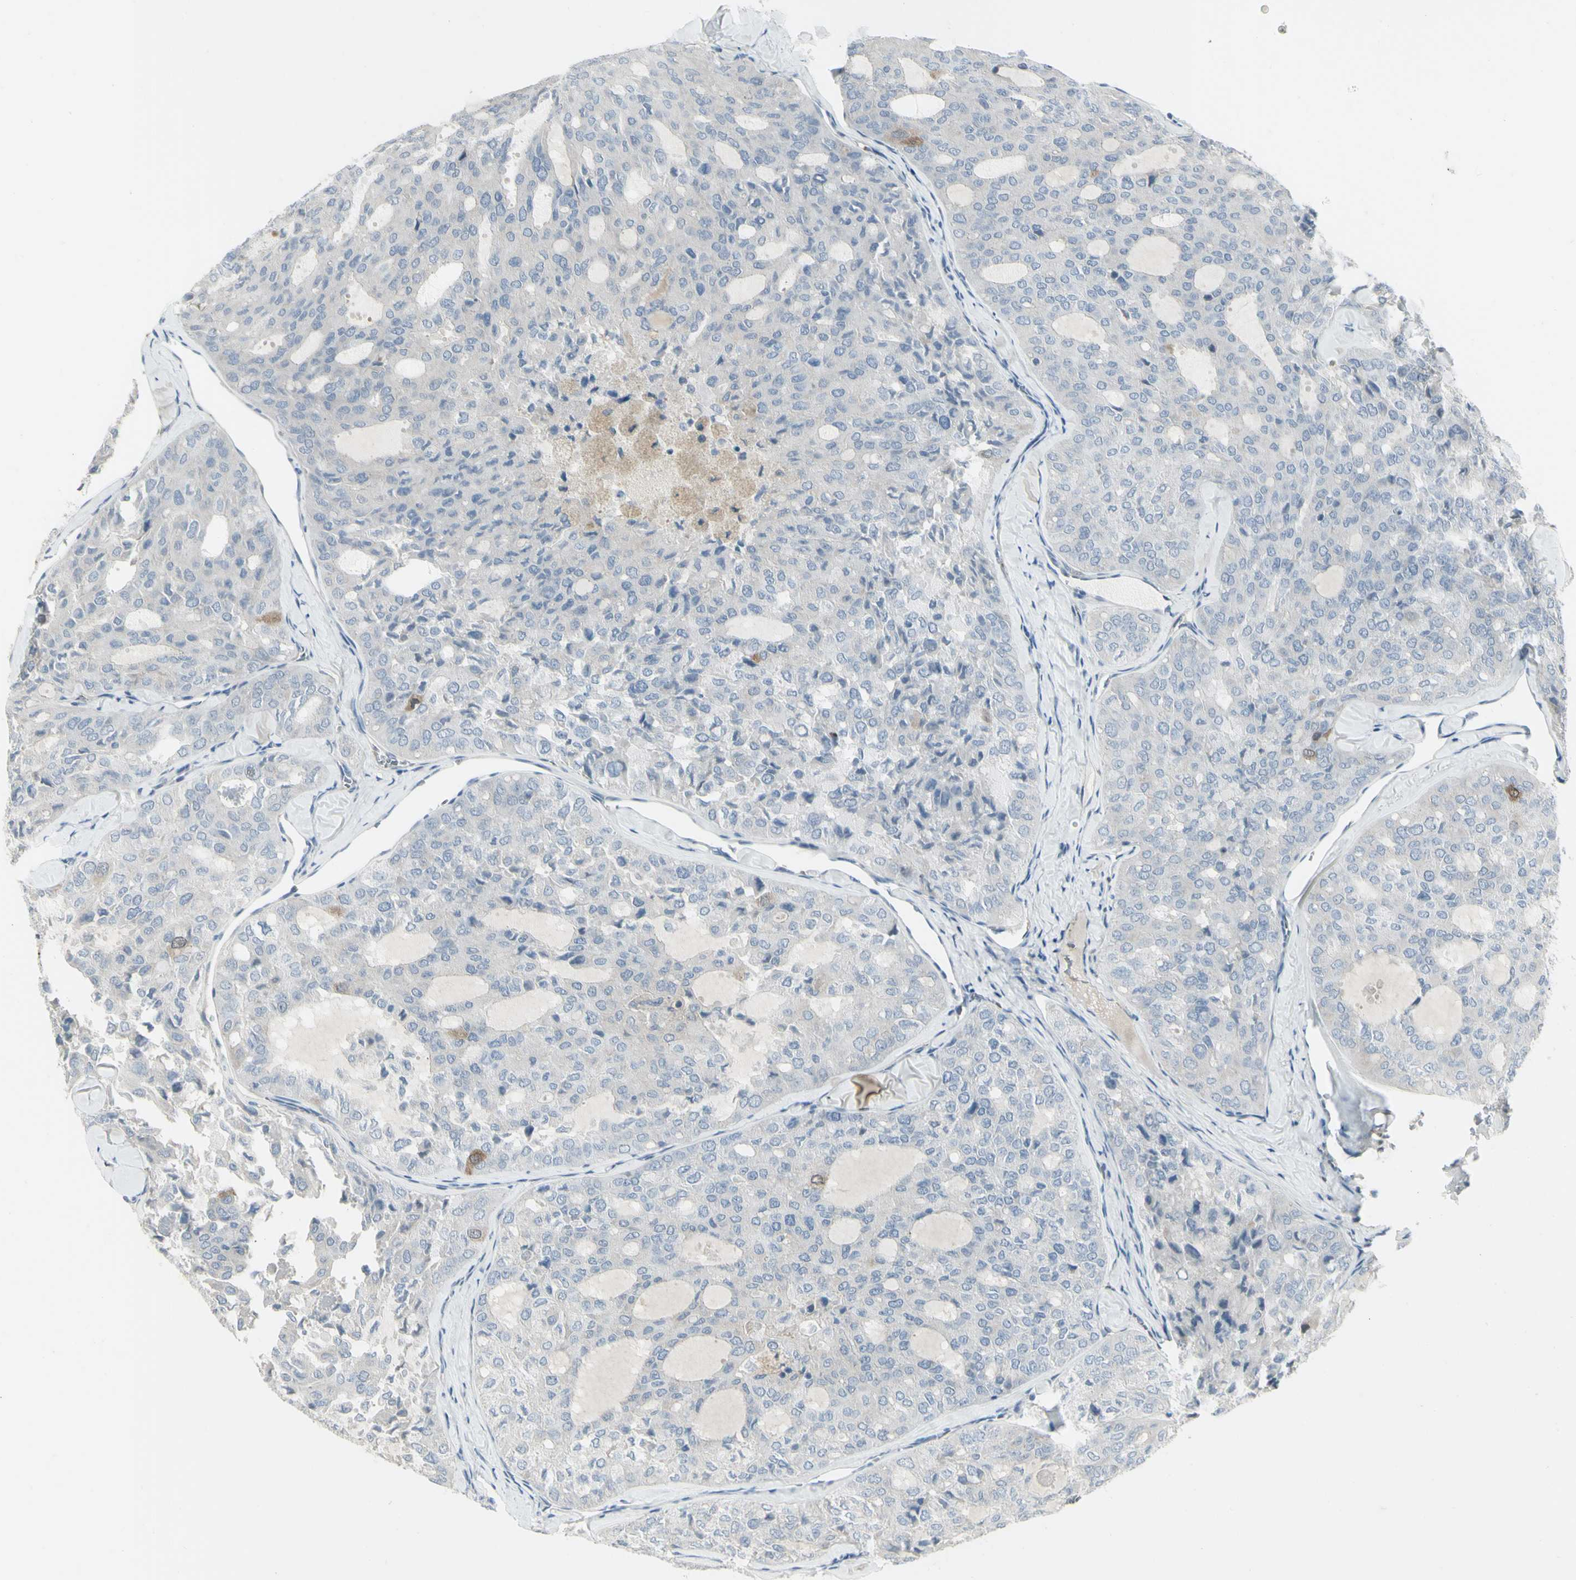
{"staining": {"intensity": "weak", "quantity": "<25%", "location": "cytoplasmic/membranous"}, "tissue": "thyroid cancer", "cell_type": "Tumor cells", "image_type": "cancer", "snomed": [{"axis": "morphology", "description": "Follicular adenoma carcinoma, NOS"}, {"axis": "topography", "description": "Thyroid gland"}], "caption": "Immunohistochemistry (IHC) of human follicular adenoma carcinoma (thyroid) shows no expression in tumor cells.", "gene": "CCNB2", "patient": {"sex": "male", "age": 75}}